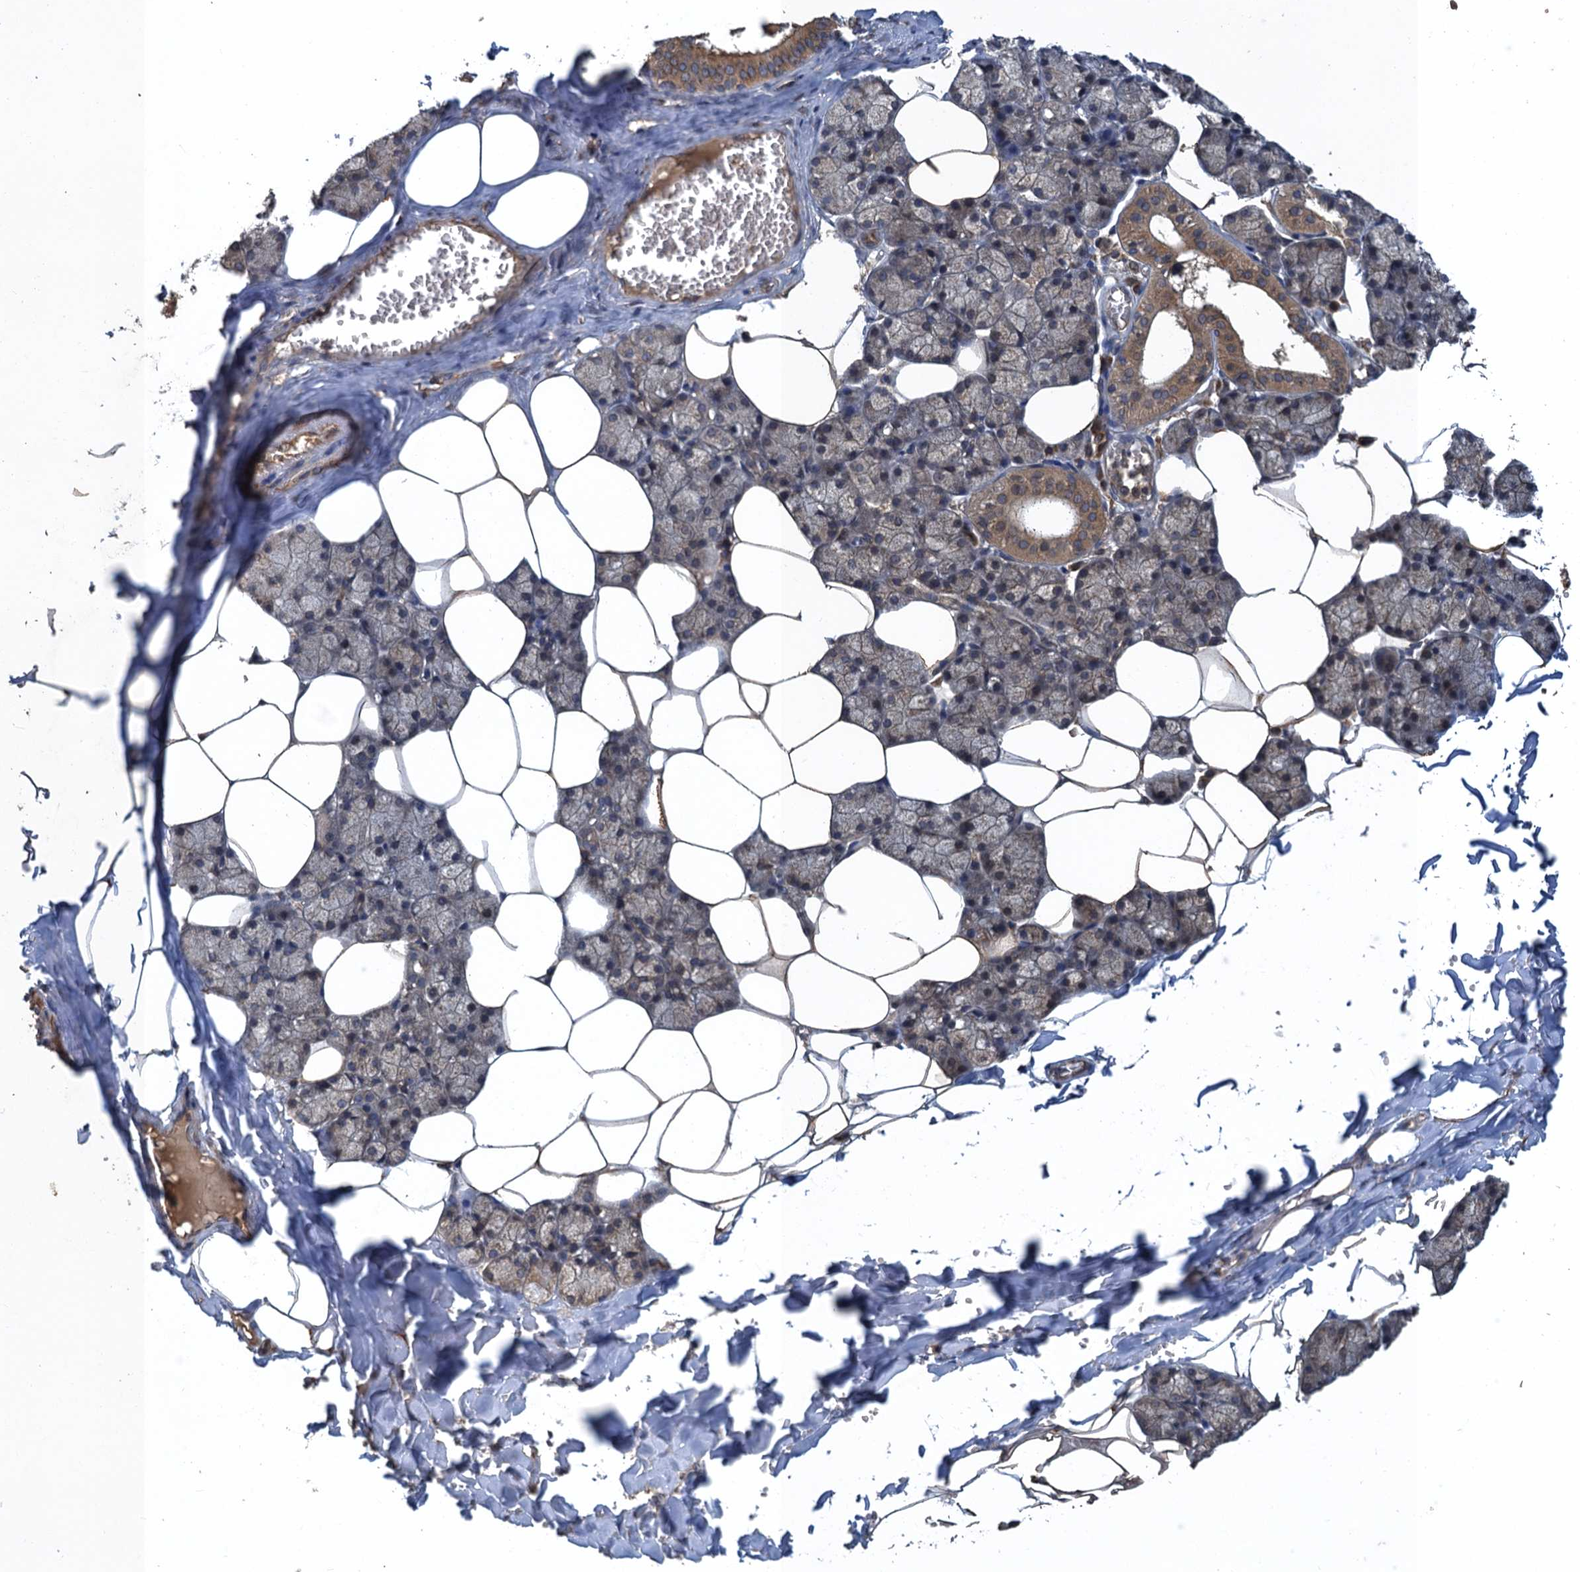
{"staining": {"intensity": "moderate", "quantity": "25%-75%", "location": "cytoplasmic/membranous"}, "tissue": "salivary gland", "cell_type": "Glandular cells", "image_type": "normal", "snomed": [{"axis": "morphology", "description": "Normal tissue, NOS"}, {"axis": "topography", "description": "Salivary gland"}], "caption": "Immunohistochemical staining of unremarkable salivary gland reveals moderate cytoplasmic/membranous protein staining in approximately 25%-75% of glandular cells. The staining is performed using DAB (3,3'-diaminobenzidine) brown chromogen to label protein expression. The nuclei are counter-stained blue using hematoxylin.", "gene": "GLE1", "patient": {"sex": "male", "age": 62}}